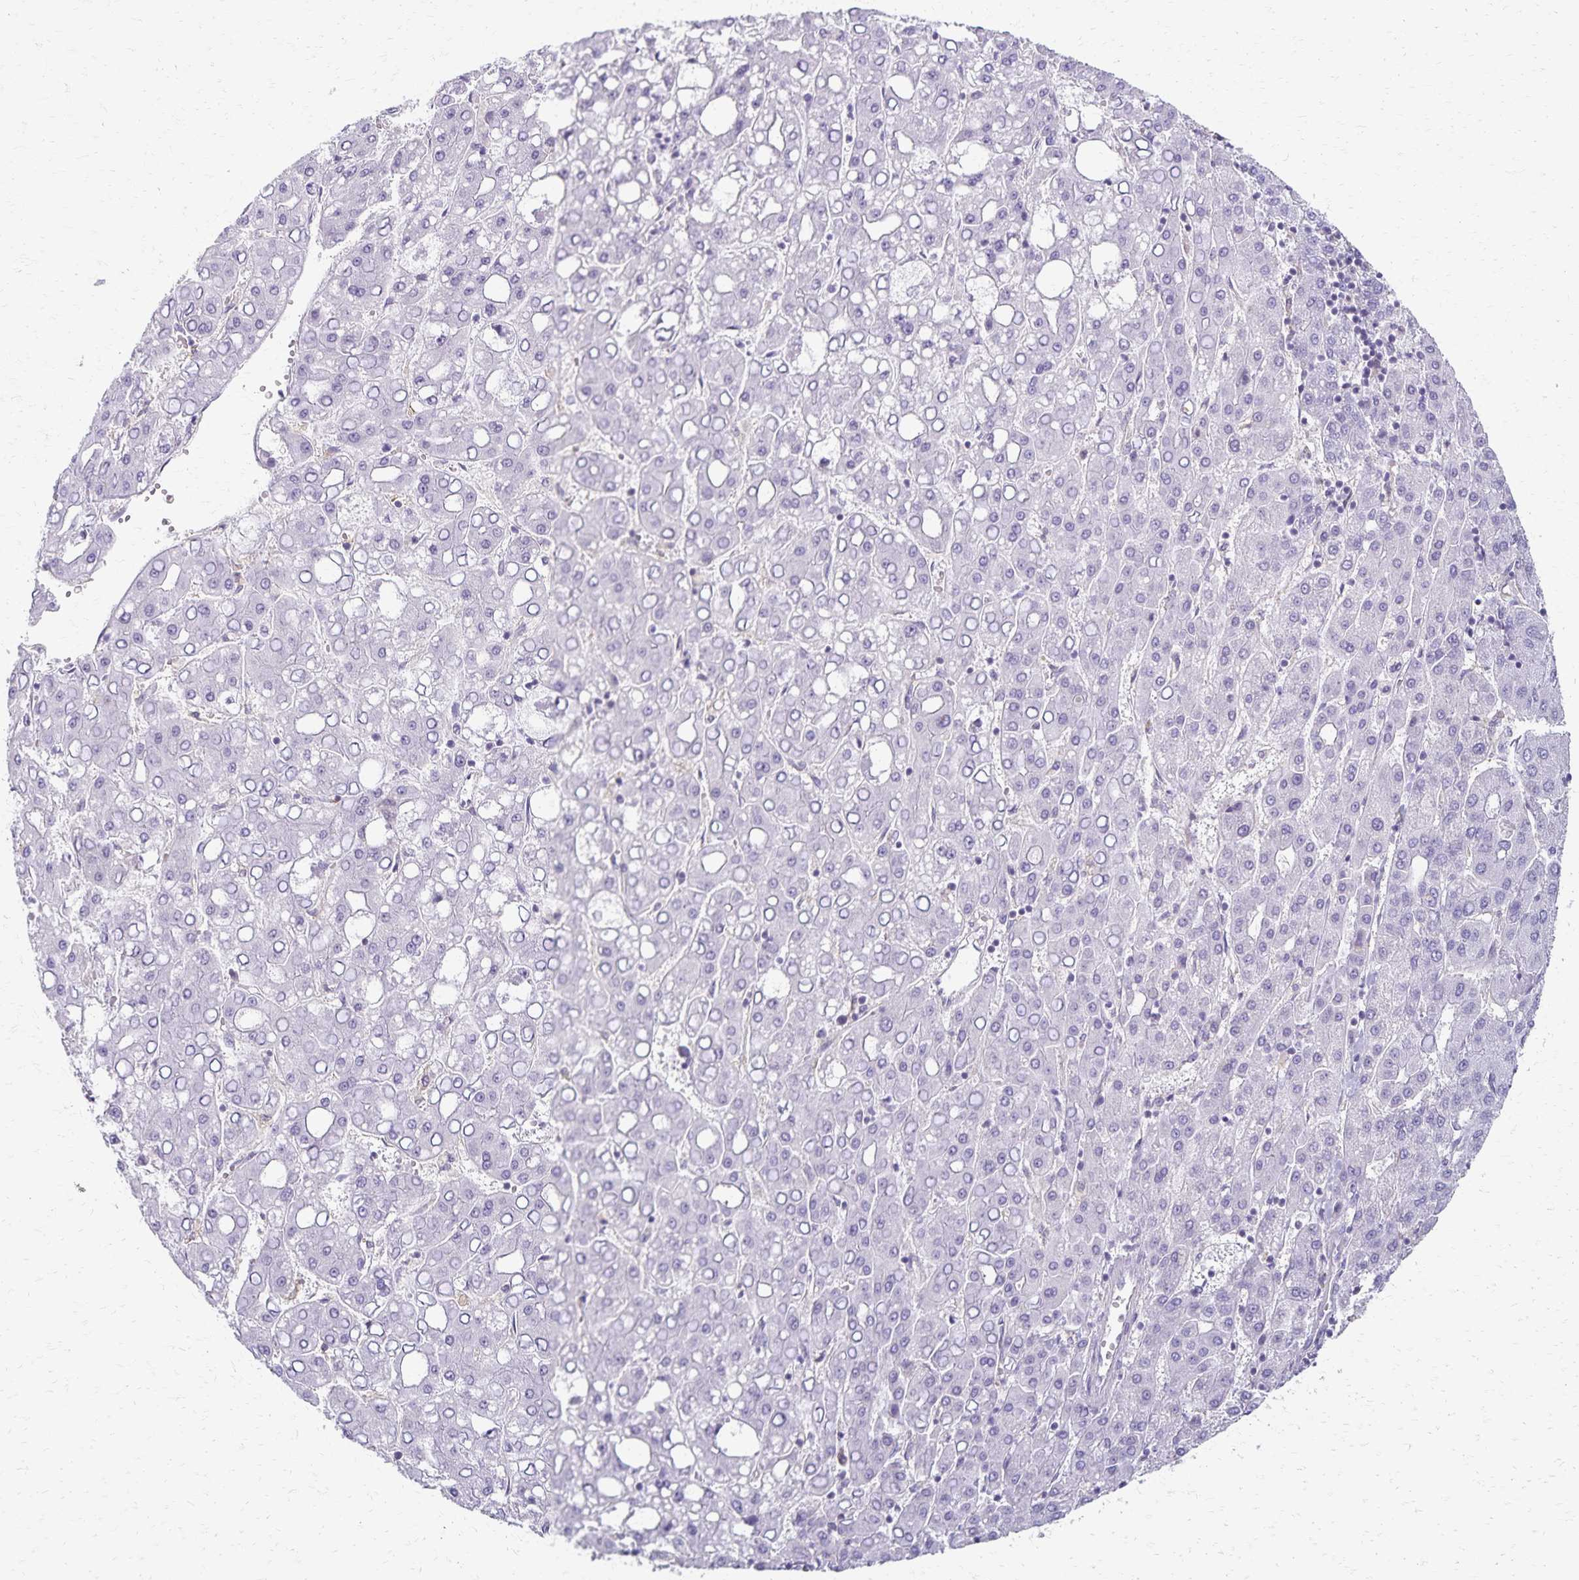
{"staining": {"intensity": "negative", "quantity": "none", "location": "none"}, "tissue": "liver cancer", "cell_type": "Tumor cells", "image_type": "cancer", "snomed": [{"axis": "morphology", "description": "Carcinoma, Hepatocellular, NOS"}, {"axis": "topography", "description": "Liver"}], "caption": "A high-resolution micrograph shows IHC staining of liver hepatocellular carcinoma, which demonstrates no significant expression in tumor cells.", "gene": "KISS1", "patient": {"sex": "male", "age": 65}}